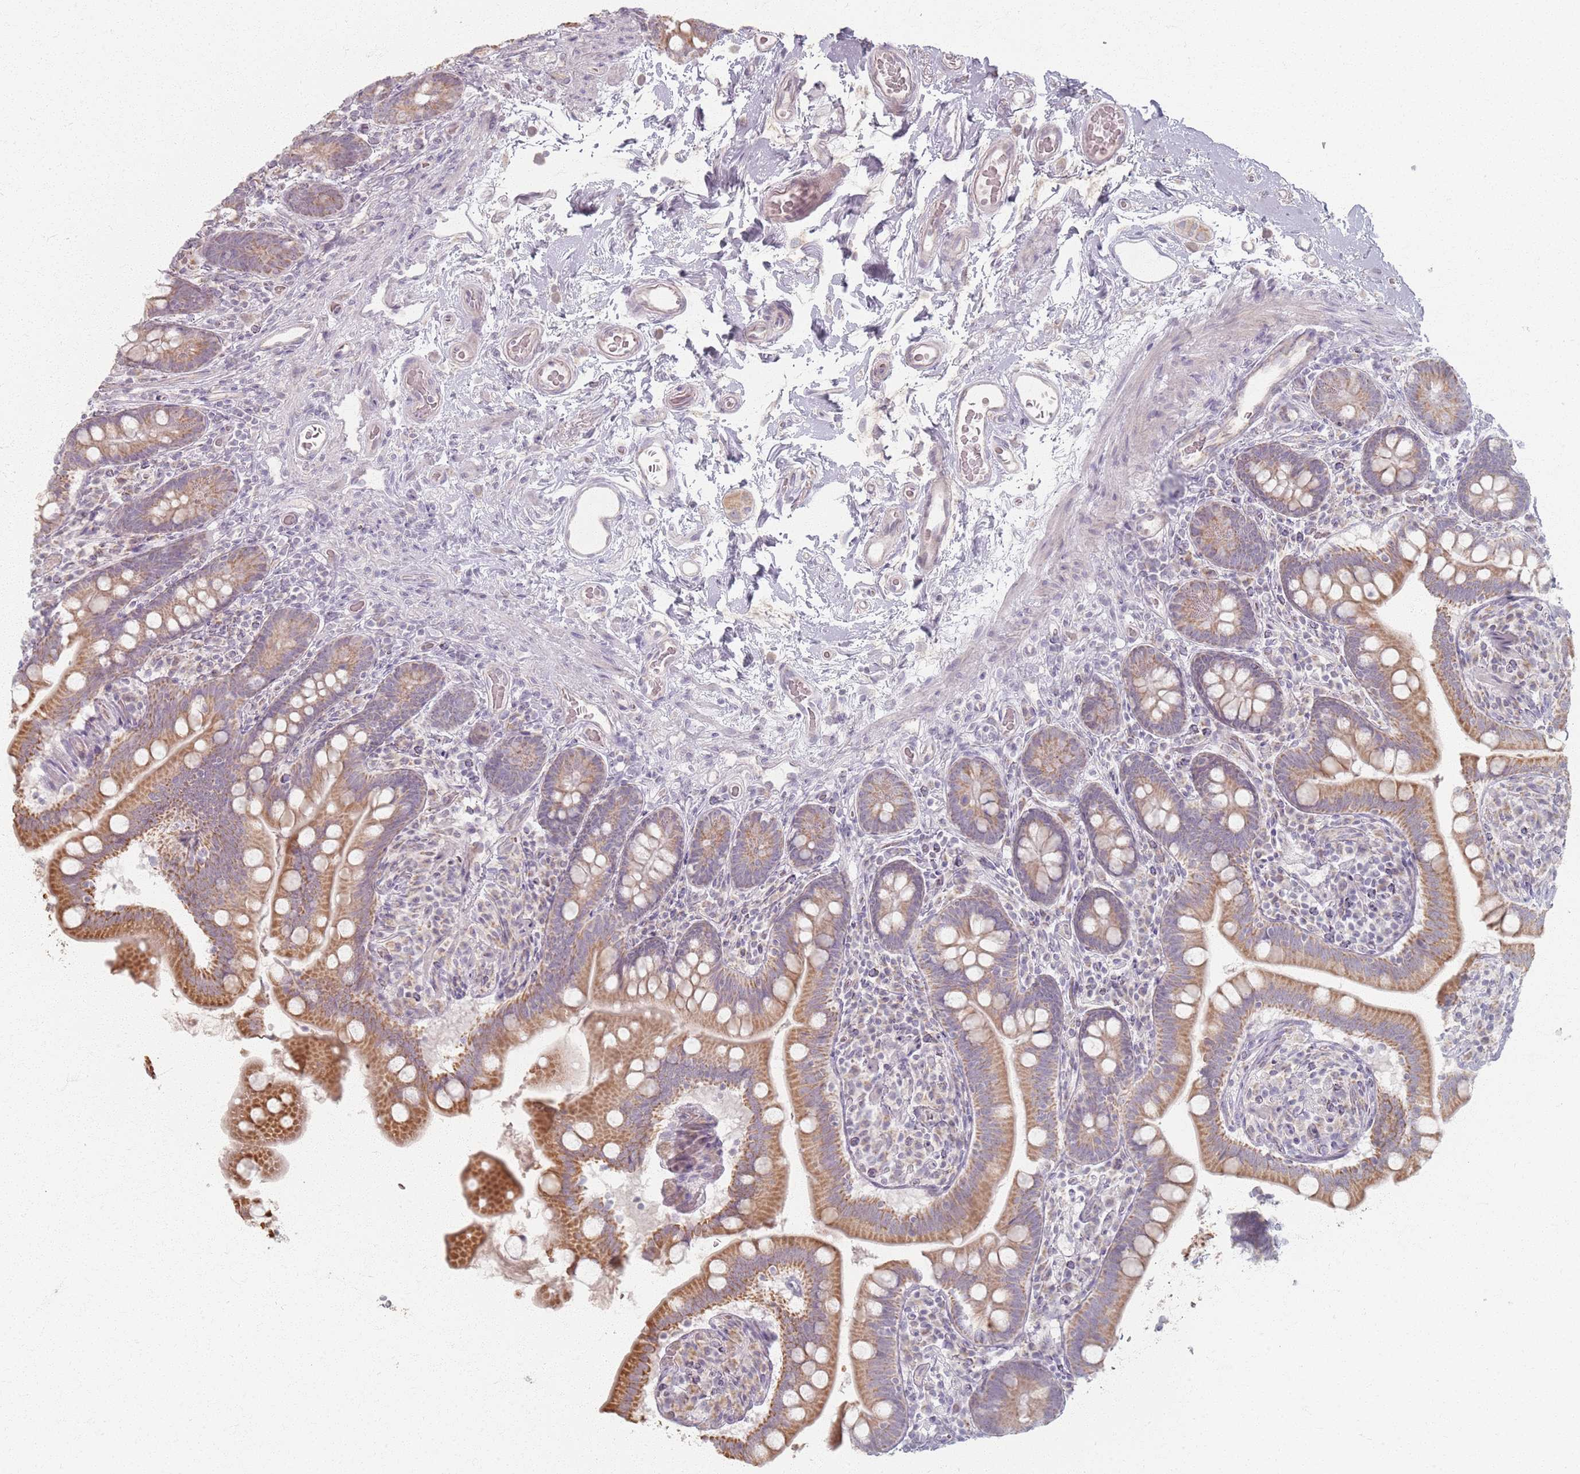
{"staining": {"intensity": "moderate", "quantity": ">75%", "location": "cytoplasmic/membranous"}, "tissue": "small intestine", "cell_type": "Glandular cells", "image_type": "normal", "snomed": [{"axis": "morphology", "description": "Normal tissue, NOS"}, {"axis": "topography", "description": "Small intestine"}], "caption": "An image showing moderate cytoplasmic/membranous staining in approximately >75% of glandular cells in benign small intestine, as visualized by brown immunohistochemical staining.", "gene": "PKD2L2", "patient": {"sex": "female", "age": 64}}